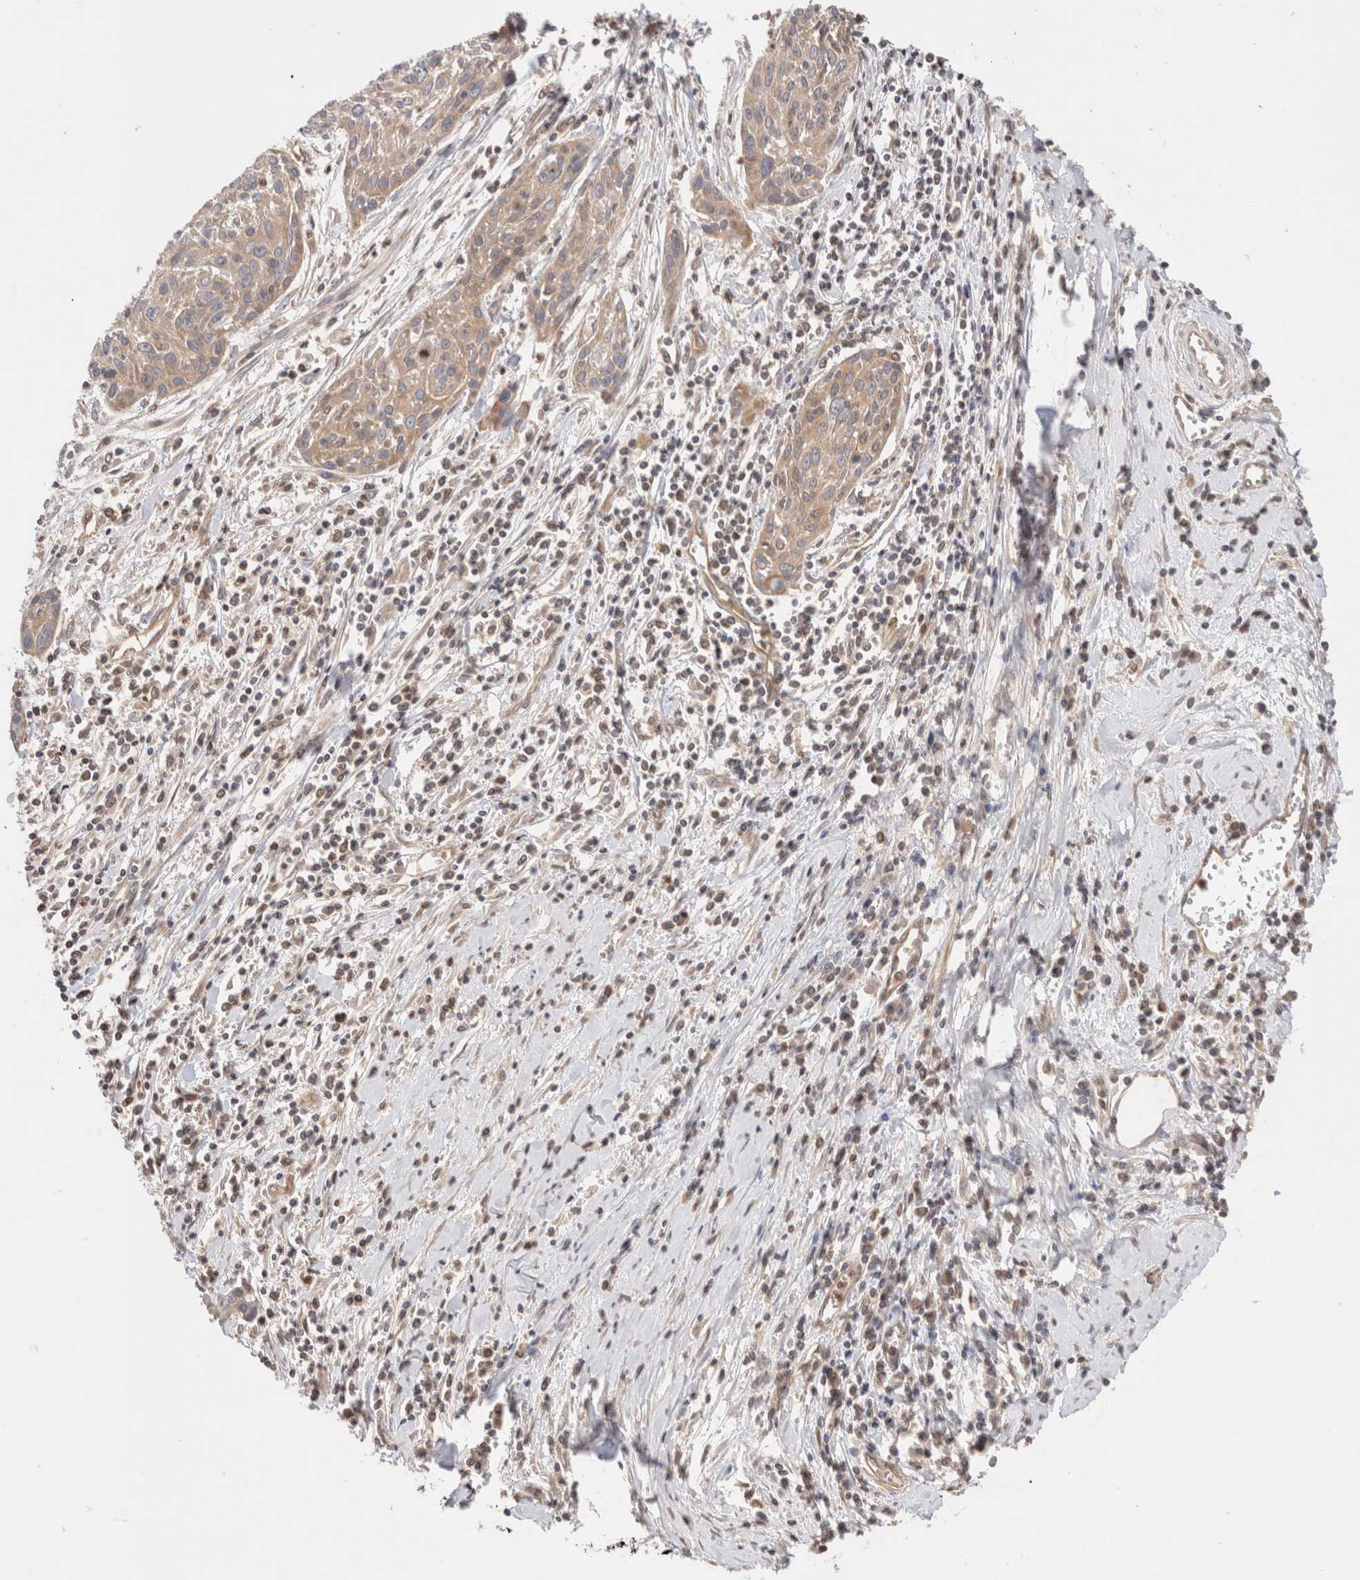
{"staining": {"intensity": "weak", "quantity": "25%-75%", "location": "cytoplasmic/membranous"}, "tissue": "cervical cancer", "cell_type": "Tumor cells", "image_type": "cancer", "snomed": [{"axis": "morphology", "description": "Squamous cell carcinoma, NOS"}, {"axis": "topography", "description": "Cervix"}], "caption": "There is low levels of weak cytoplasmic/membranous expression in tumor cells of cervical squamous cell carcinoma, as demonstrated by immunohistochemical staining (brown color).", "gene": "SIKE1", "patient": {"sex": "female", "age": 51}}